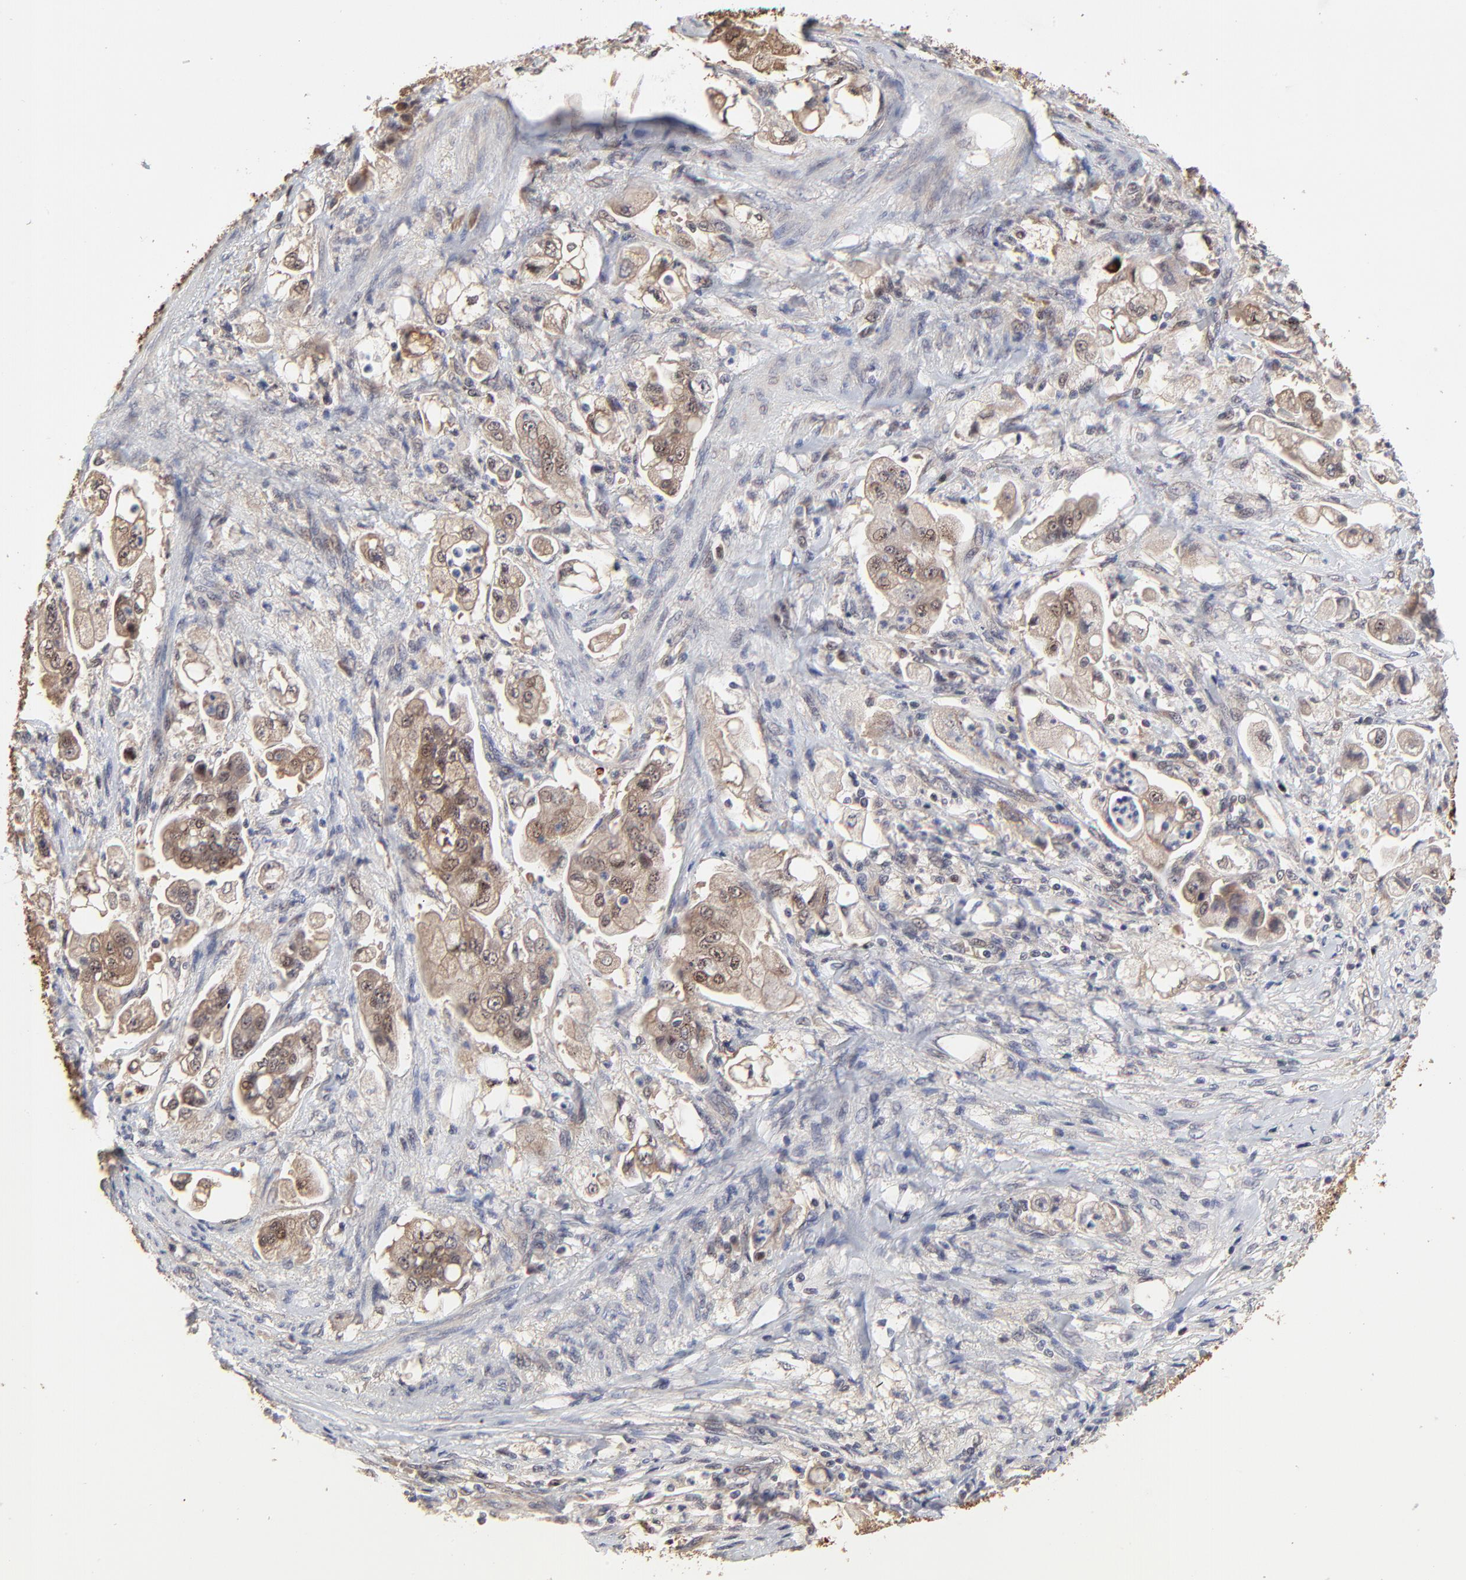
{"staining": {"intensity": "moderate", "quantity": ">75%", "location": "cytoplasmic/membranous"}, "tissue": "stomach cancer", "cell_type": "Tumor cells", "image_type": "cancer", "snomed": [{"axis": "morphology", "description": "Adenocarcinoma, NOS"}, {"axis": "topography", "description": "Stomach"}], "caption": "An image of human stomach cancer stained for a protein demonstrates moderate cytoplasmic/membranous brown staining in tumor cells. The staining was performed using DAB, with brown indicating positive protein expression. Nuclei are stained blue with hematoxylin.", "gene": "FRMD8", "patient": {"sex": "male", "age": 62}}